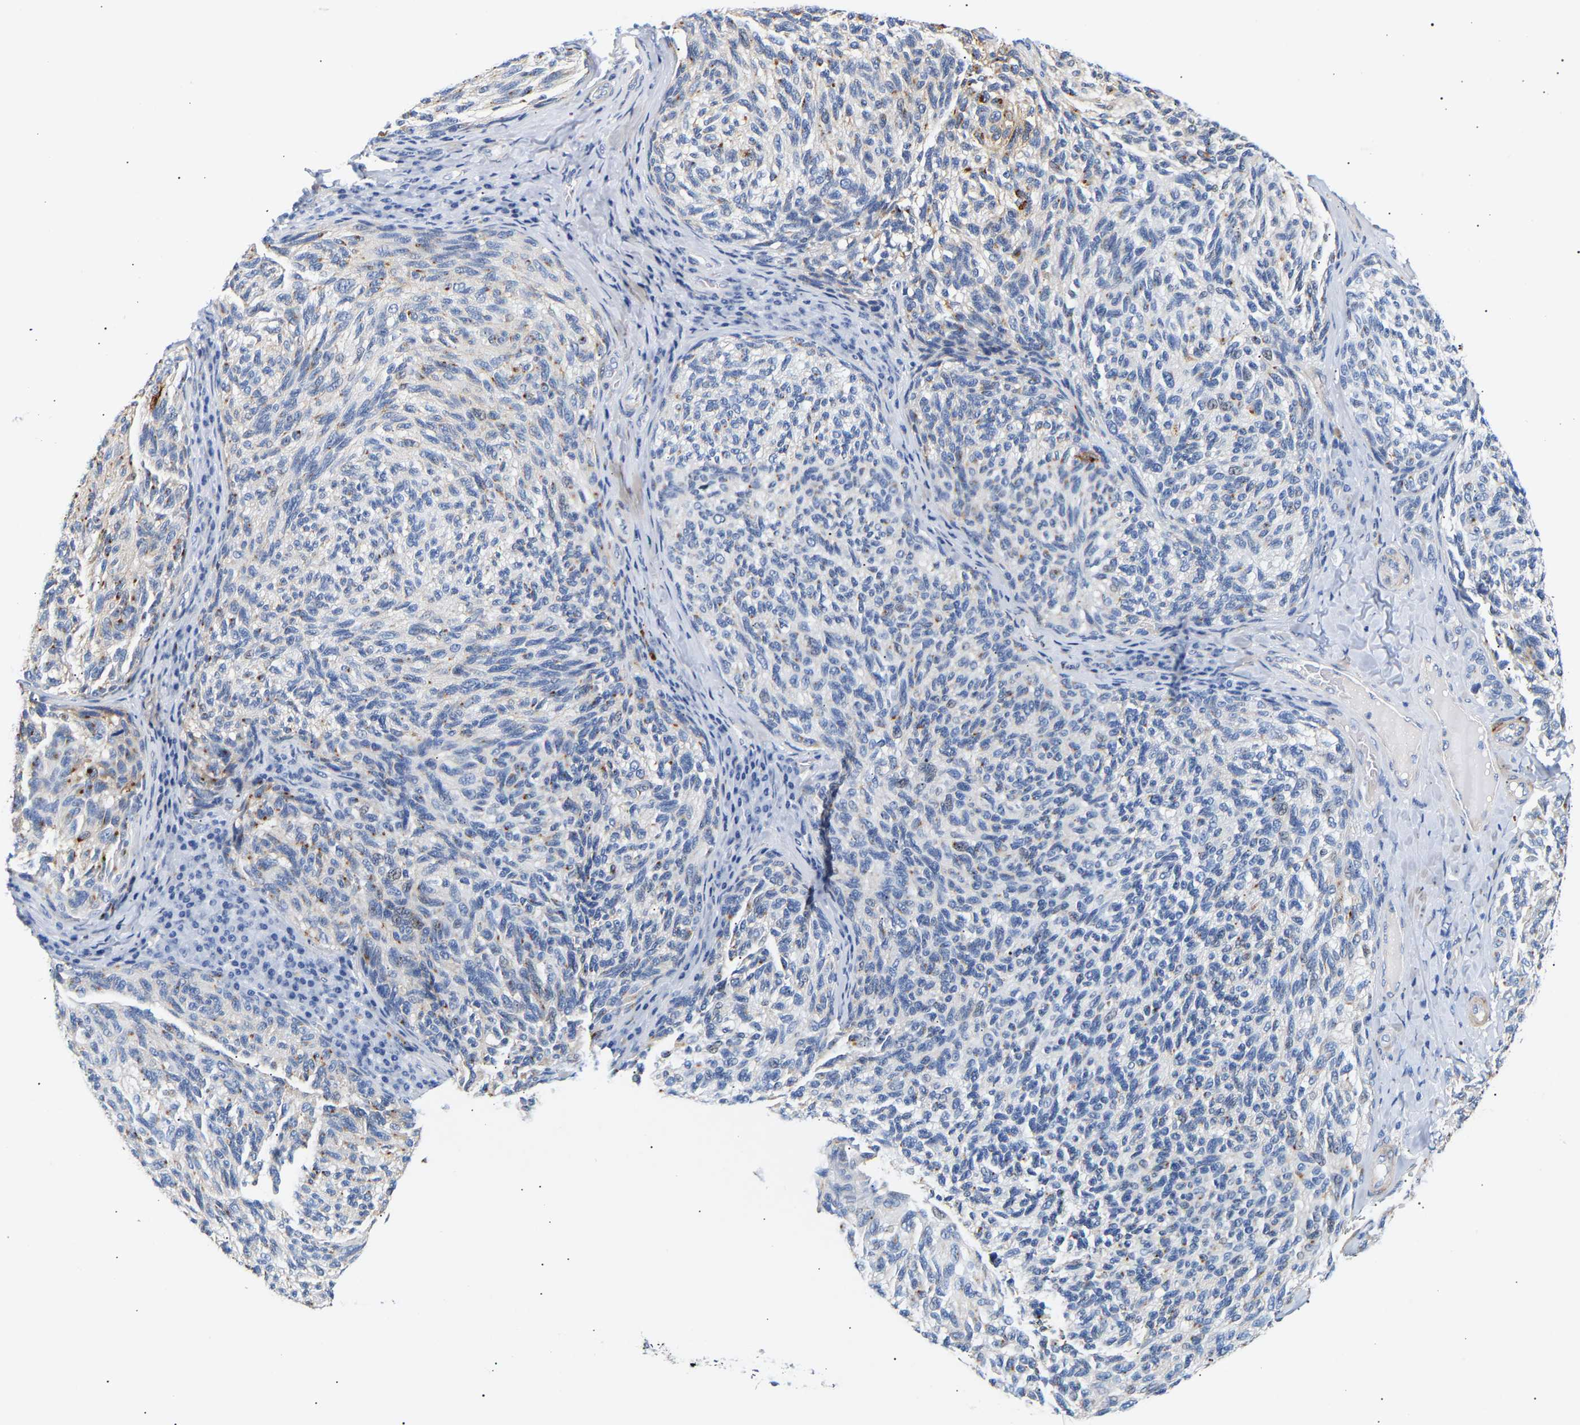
{"staining": {"intensity": "weak", "quantity": "25%-75%", "location": "cytoplasmic/membranous"}, "tissue": "melanoma", "cell_type": "Tumor cells", "image_type": "cancer", "snomed": [{"axis": "morphology", "description": "Malignant melanoma, NOS"}, {"axis": "topography", "description": "Skin"}], "caption": "Malignant melanoma stained with a brown dye shows weak cytoplasmic/membranous positive expression in approximately 25%-75% of tumor cells.", "gene": "IGFBP7", "patient": {"sex": "female", "age": 73}}